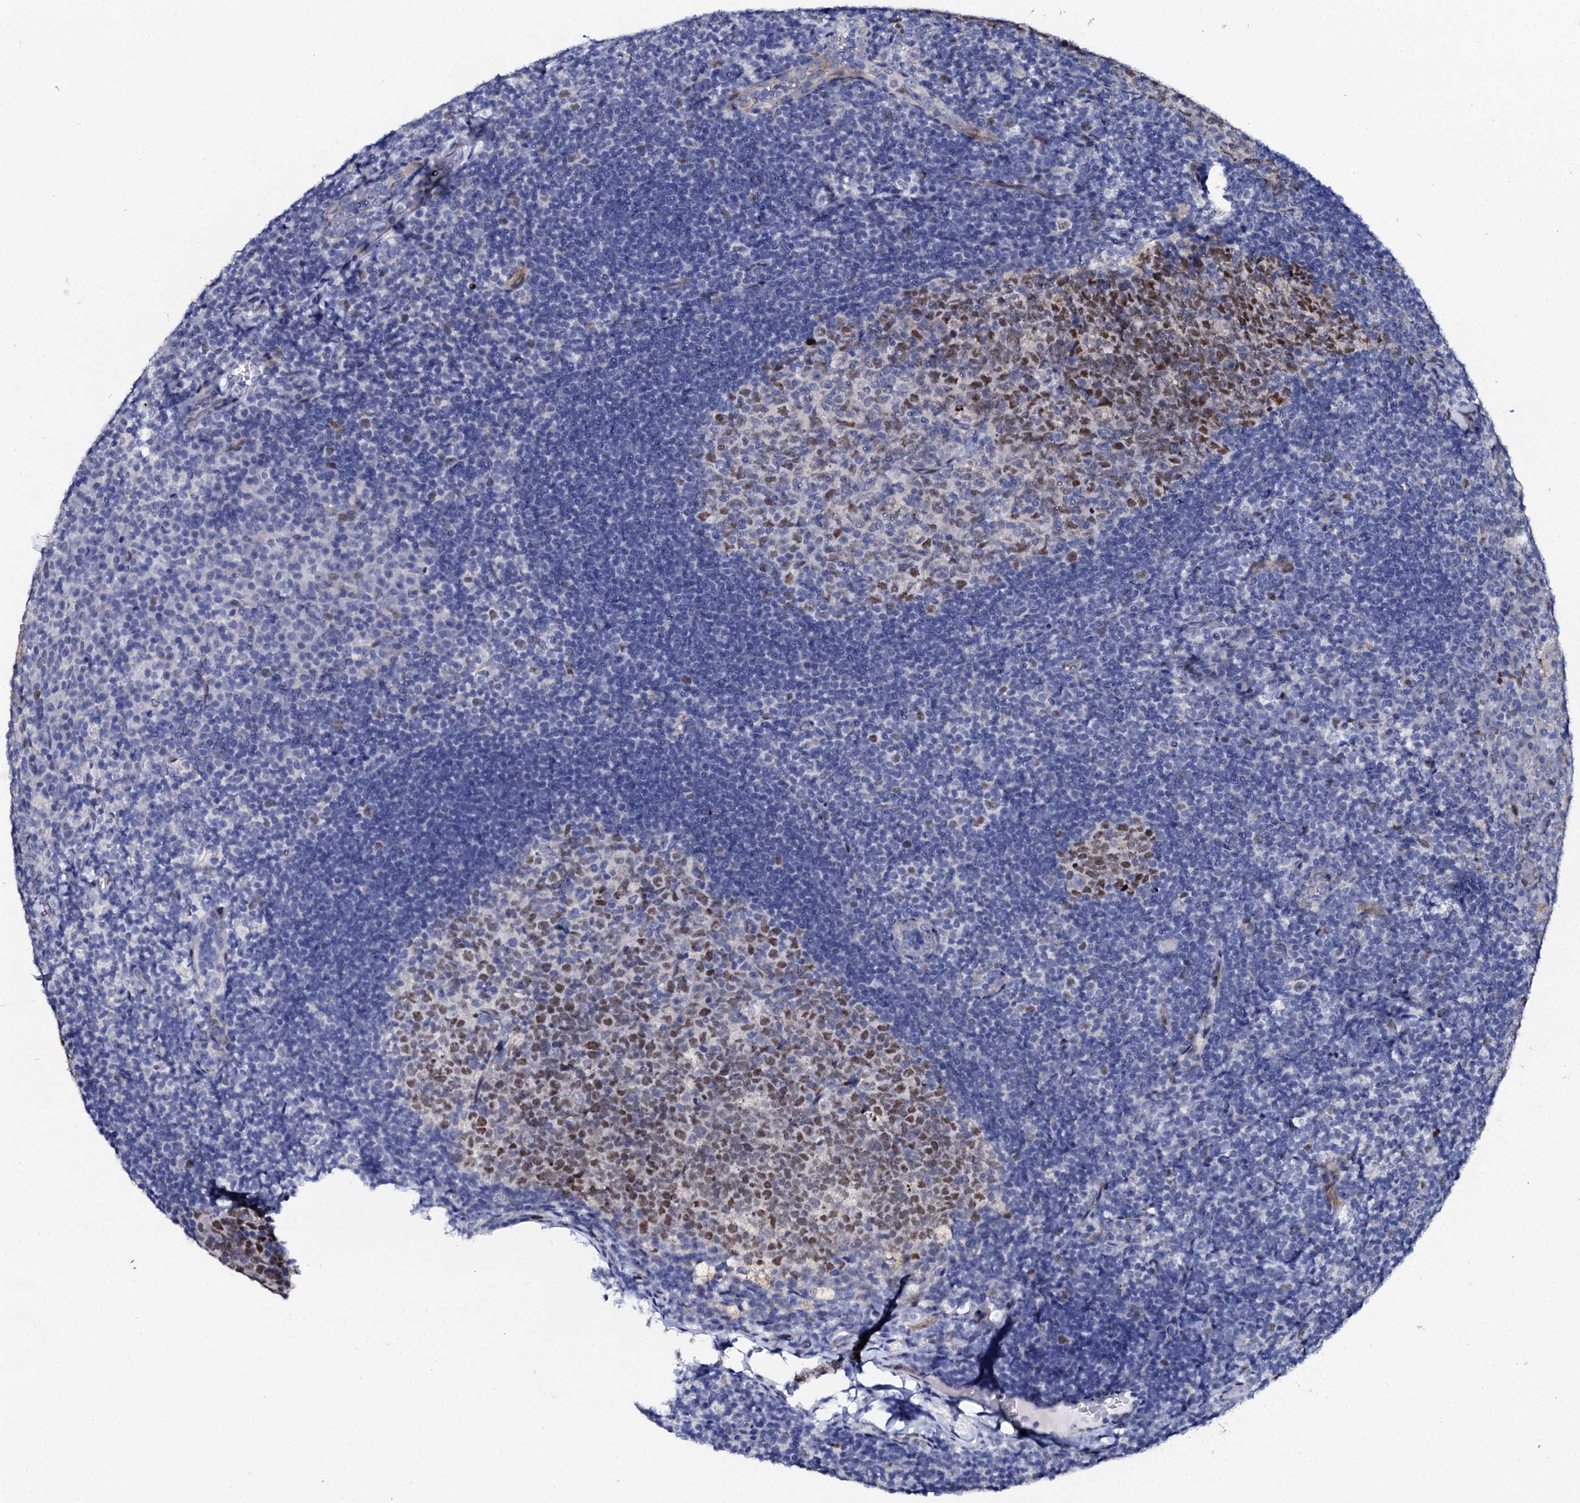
{"staining": {"intensity": "moderate", "quantity": "25%-75%", "location": "nuclear"}, "tissue": "tonsil", "cell_type": "Germinal center cells", "image_type": "normal", "snomed": [{"axis": "morphology", "description": "Normal tissue, NOS"}, {"axis": "topography", "description": "Tonsil"}], "caption": "Tonsil stained with a brown dye reveals moderate nuclear positive expression in about 25%-75% of germinal center cells.", "gene": "NUDT13", "patient": {"sex": "male", "age": 17}}